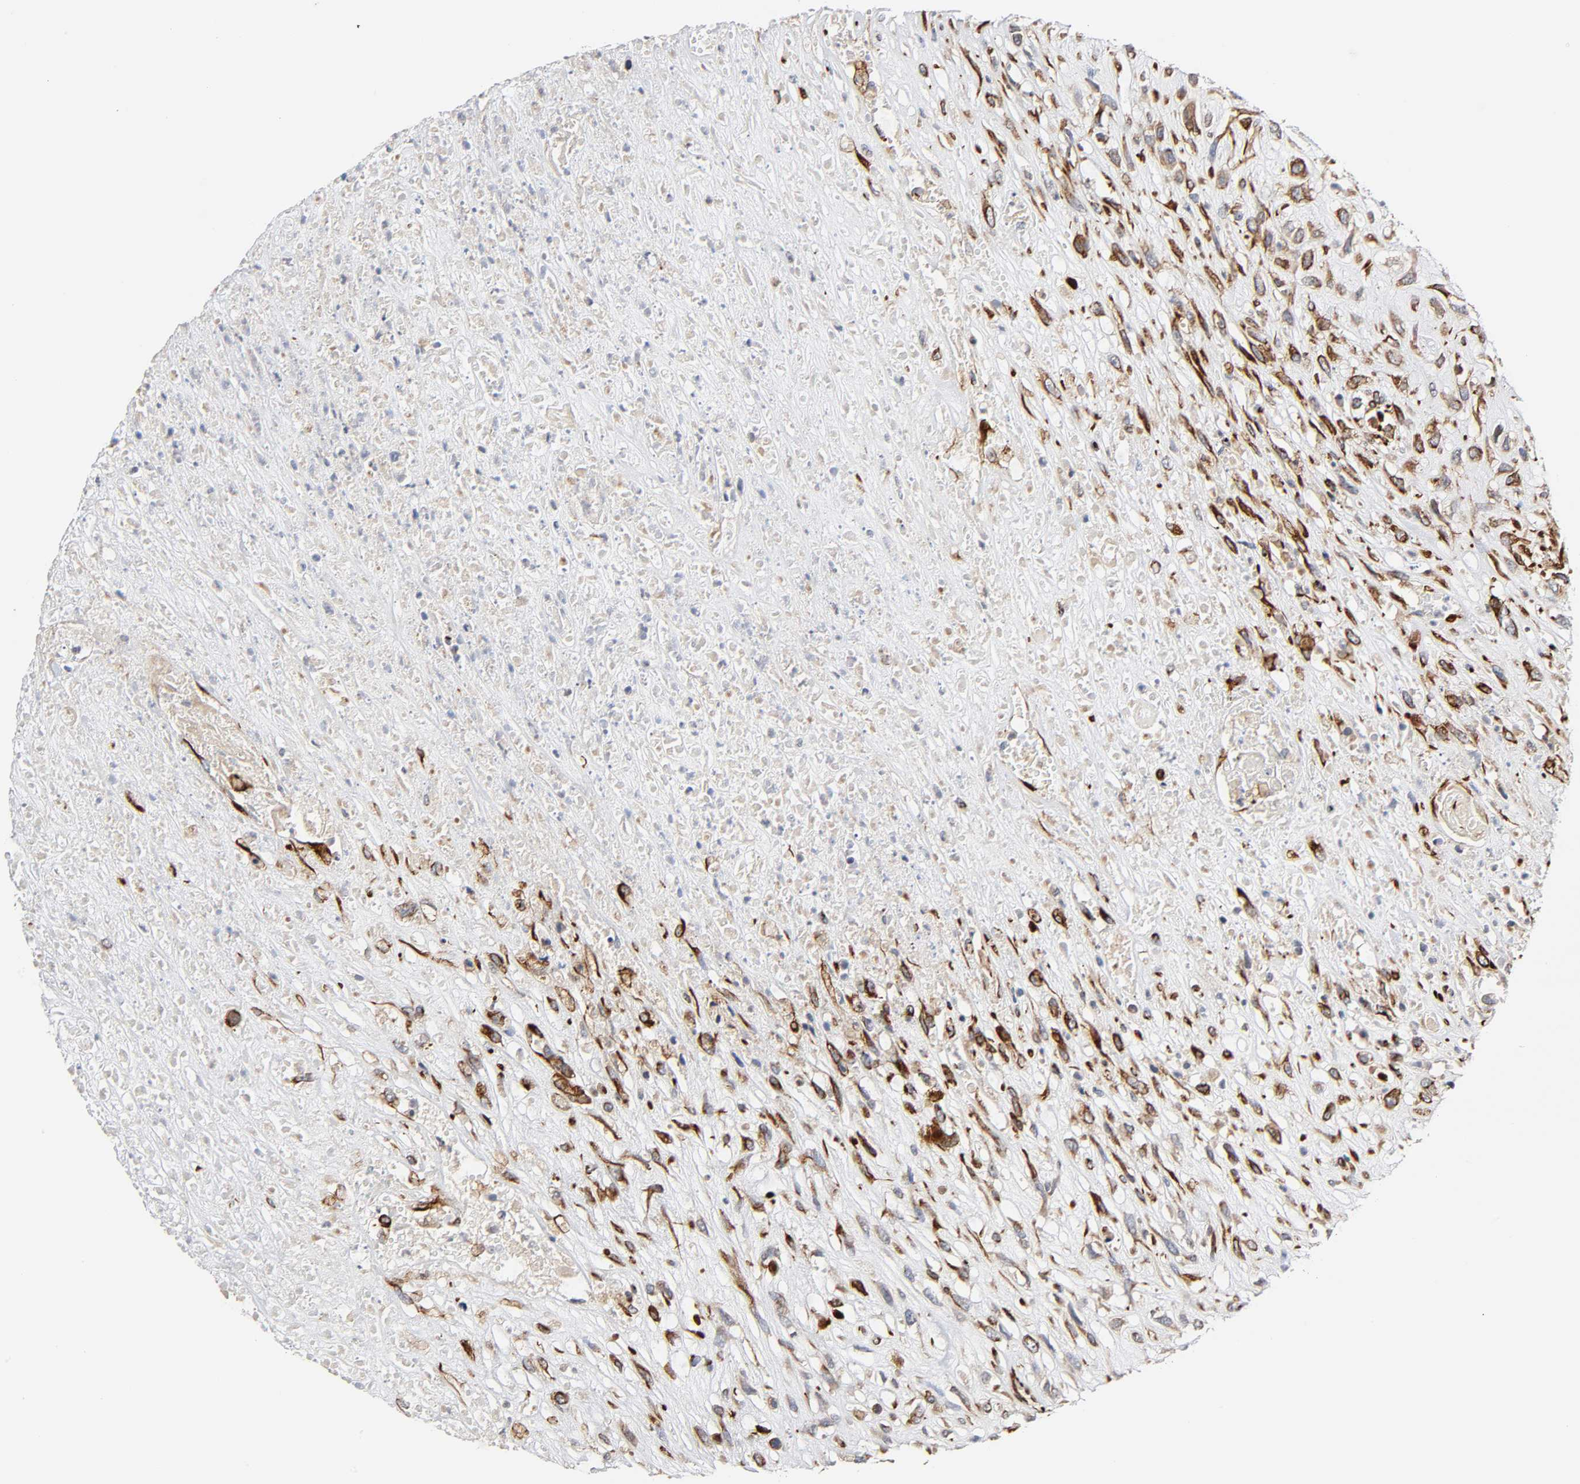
{"staining": {"intensity": "moderate", "quantity": ">75%", "location": "cytoplasmic/membranous"}, "tissue": "head and neck cancer", "cell_type": "Tumor cells", "image_type": "cancer", "snomed": [{"axis": "morphology", "description": "Necrosis, NOS"}, {"axis": "morphology", "description": "Neoplasm, malignant, NOS"}, {"axis": "topography", "description": "Salivary gland"}, {"axis": "topography", "description": "Head-Neck"}], "caption": "Immunohistochemical staining of human head and neck cancer shows medium levels of moderate cytoplasmic/membranous protein expression in approximately >75% of tumor cells.", "gene": "FAM118A", "patient": {"sex": "male", "age": 43}}